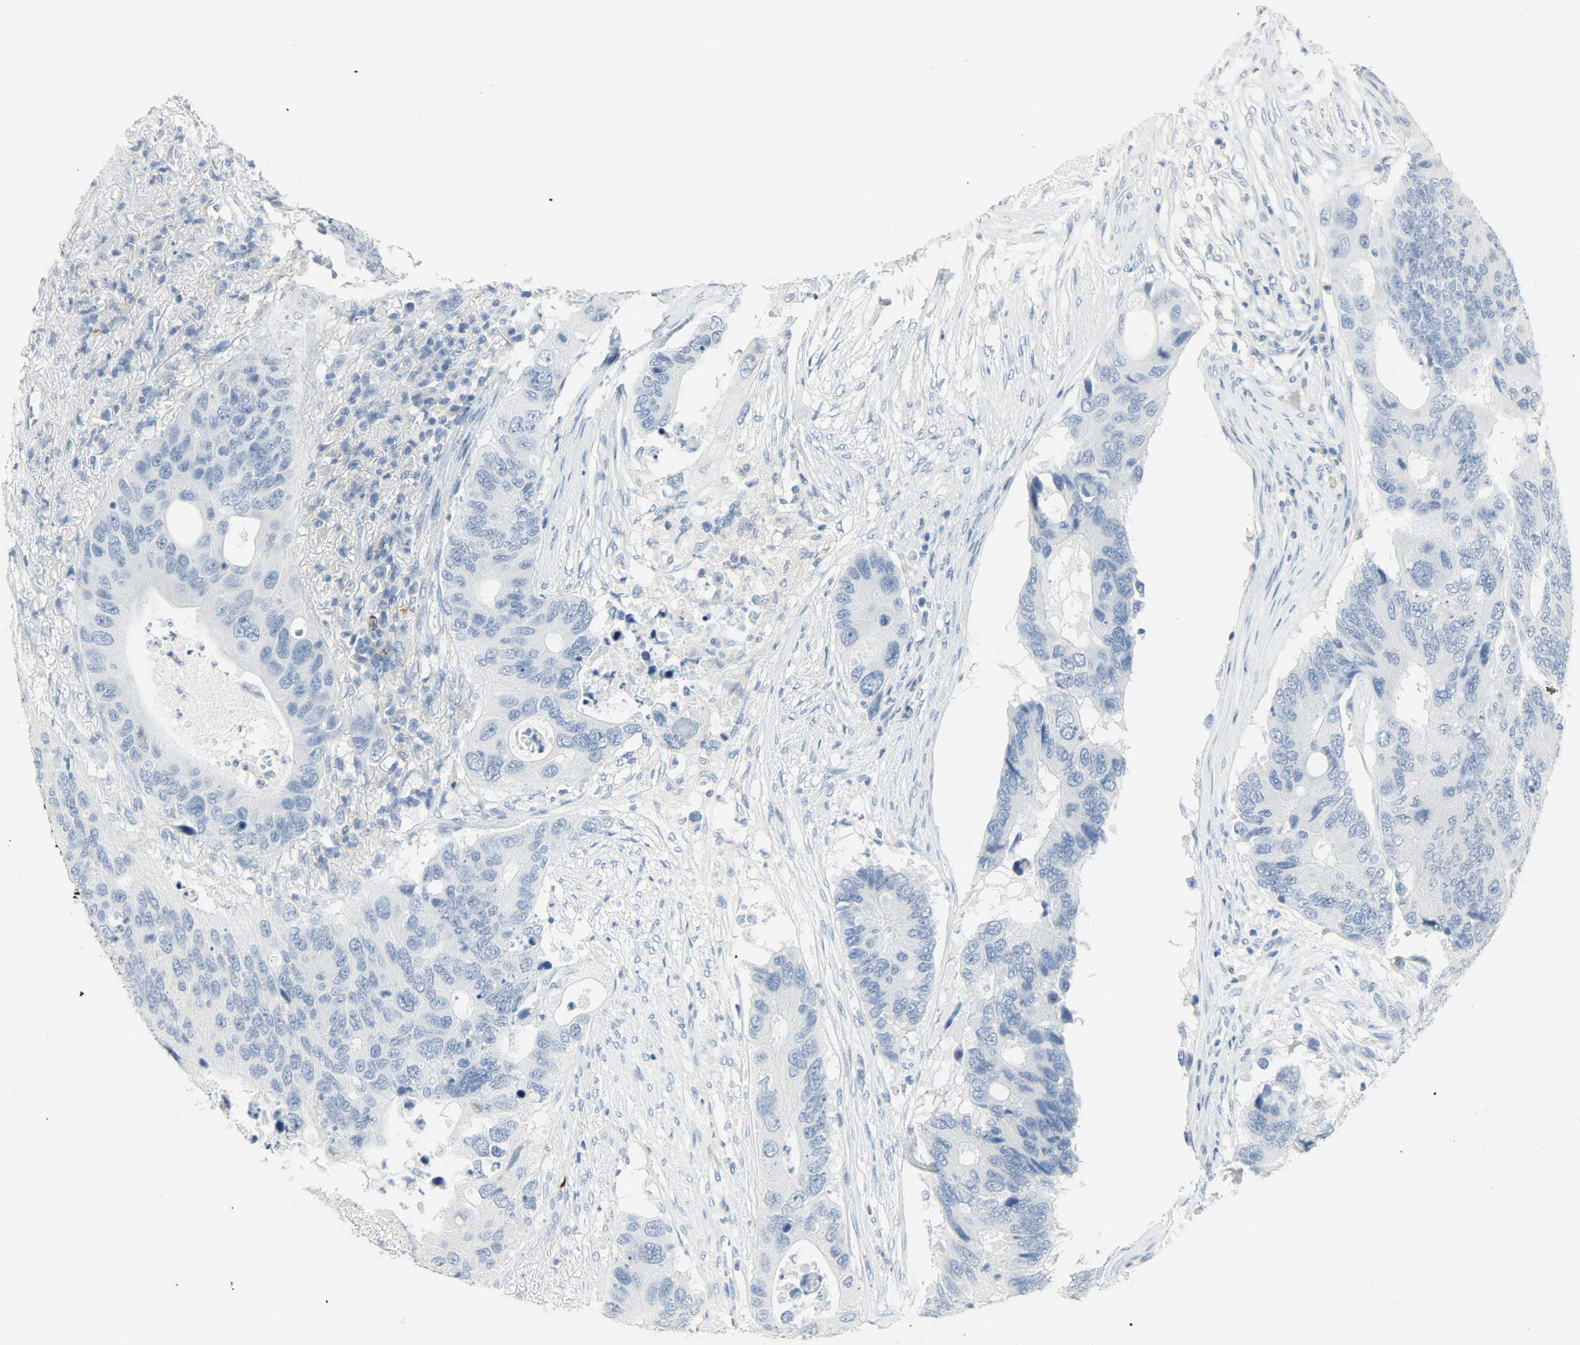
{"staining": {"intensity": "negative", "quantity": "none", "location": "none"}, "tissue": "colorectal cancer", "cell_type": "Tumor cells", "image_type": "cancer", "snomed": [{"axis": "morphology", "description": "Adenocarcinoma, NOS"}, {"axis": "topography", "description": "Colon"}], "caption": "High power microscopy histopathology image of an immunohistochemistry (IHC) histopathology image of colorectal cancer (adenocarcinoma), revealing no significant positivity in tumor cells.", "gene": "PTPN6", "patient": {"sex": "male", "age": 71}}